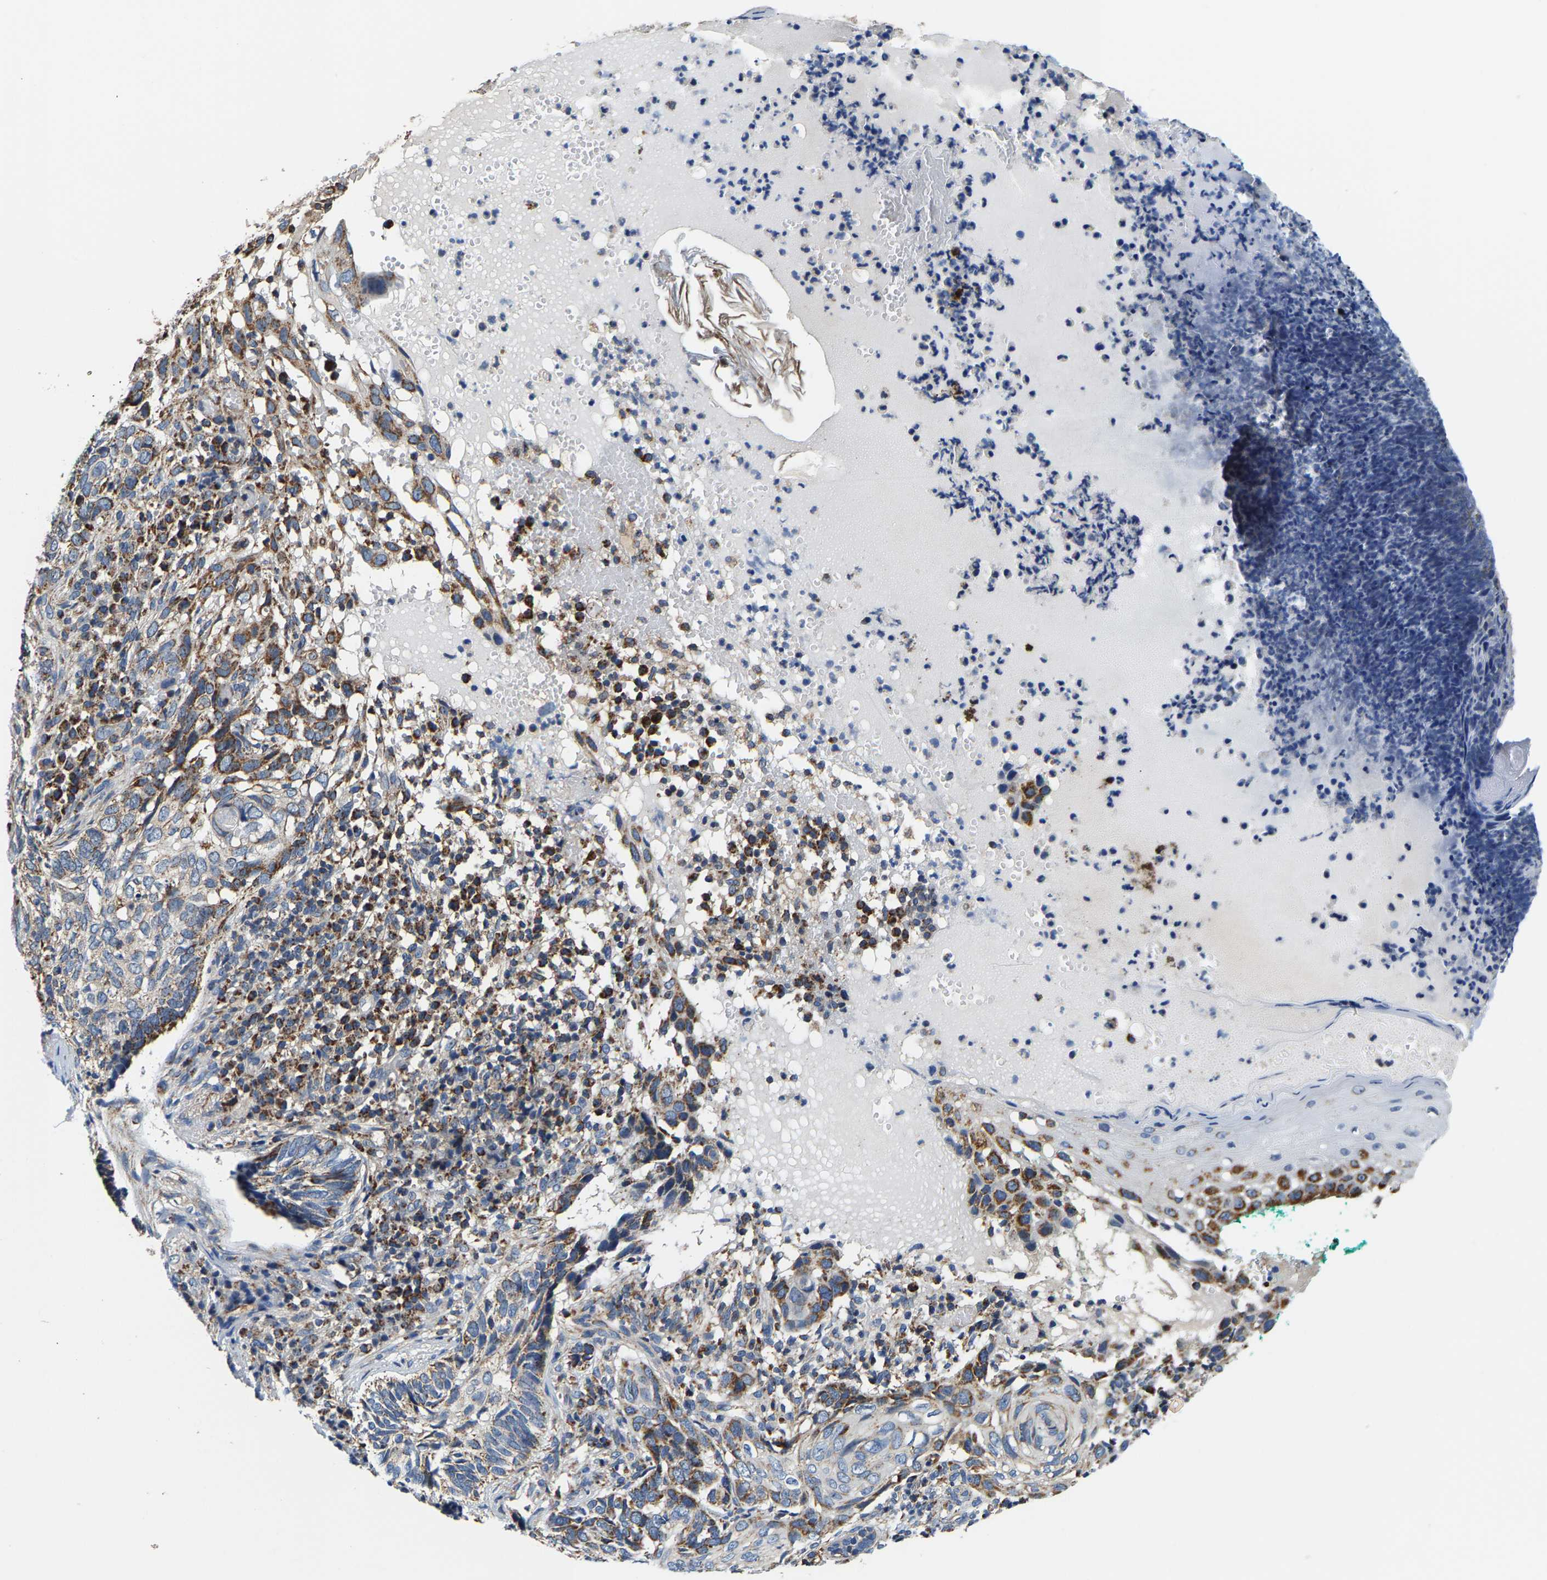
{"staining": {"intensity": "moderate", "quantity": ">75%", "location": "cytoplasmic/membranous"}, "tissue": "skin cancer", "cell_type": "Tumor cells", "image_type": "cancer", "snomed": [{"axis": "morphology", "description": "Basal cell carcinoma"}, {"axis": "topography", "description": "Skin"}], "caption": "A micrograph of human basal cell carcinoma (skin) stained for a protein demonstrates moderate cytoplasmic/membranous brown staining in tumor cells.", "gene": "SHMT2", "patient": {"sex": "female", "age": 89}}